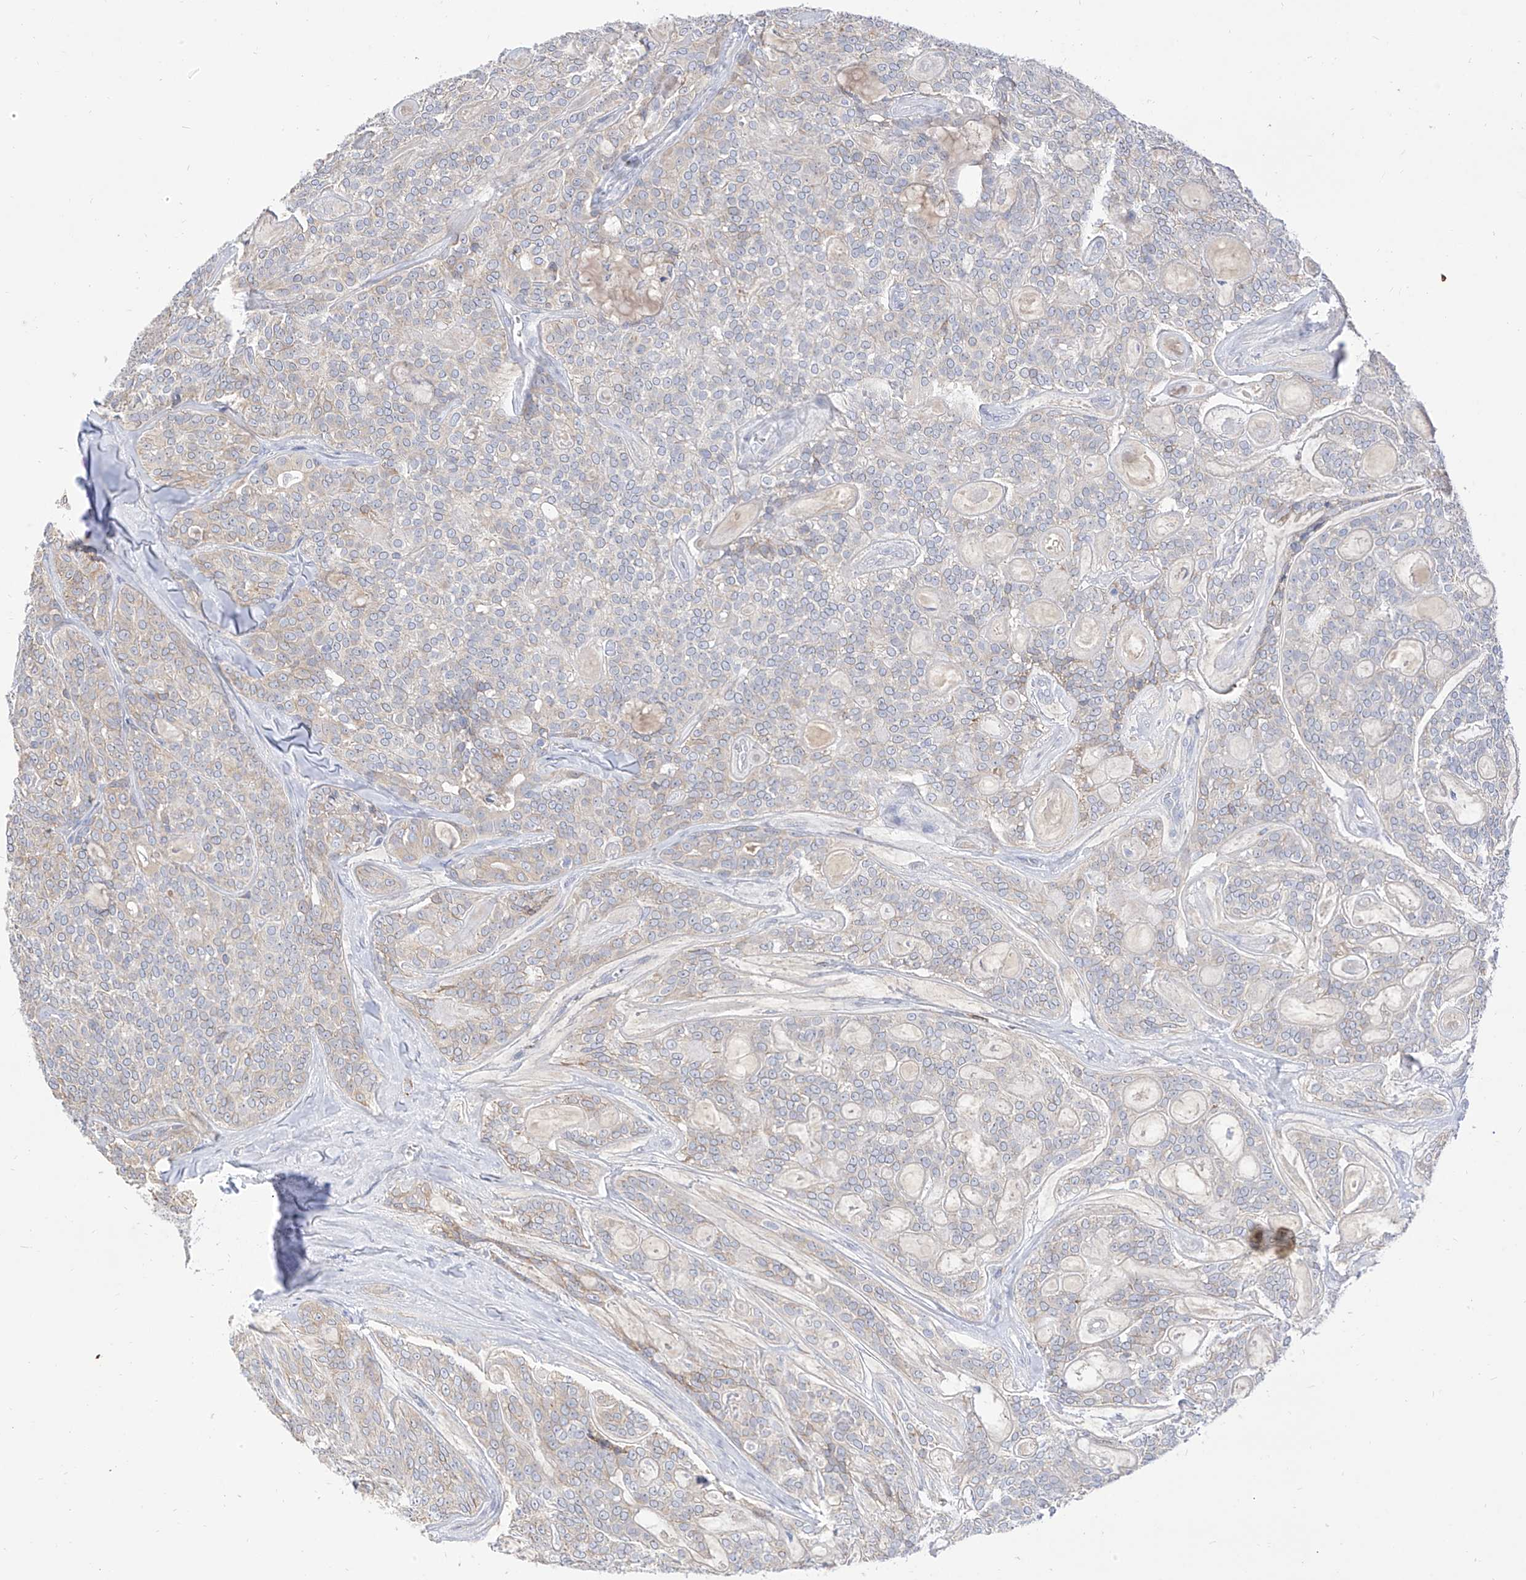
{"staining": {"intensity": "weak", "quantity": "25%-75%", "location": "cytoplasmic/membranous"}, "tissue": "head and neck cancer", "cell_type": "Tumor cells", "image_type": "cancer", "snomed": [{"axis": "morphology", "description": "Adenocarcinoma, NOS"}, {"axis": "topography", "description": "Head-Neck"}], "caption": "Head and neck adenocarcinoma was stained to show a protein in brown. There is low levels of weak cytoplasmic/membranous expression in approximately 25%-75% of tumor cells.", "gene": "RASA2", "patient": {"sex": "male", "age": 66}}